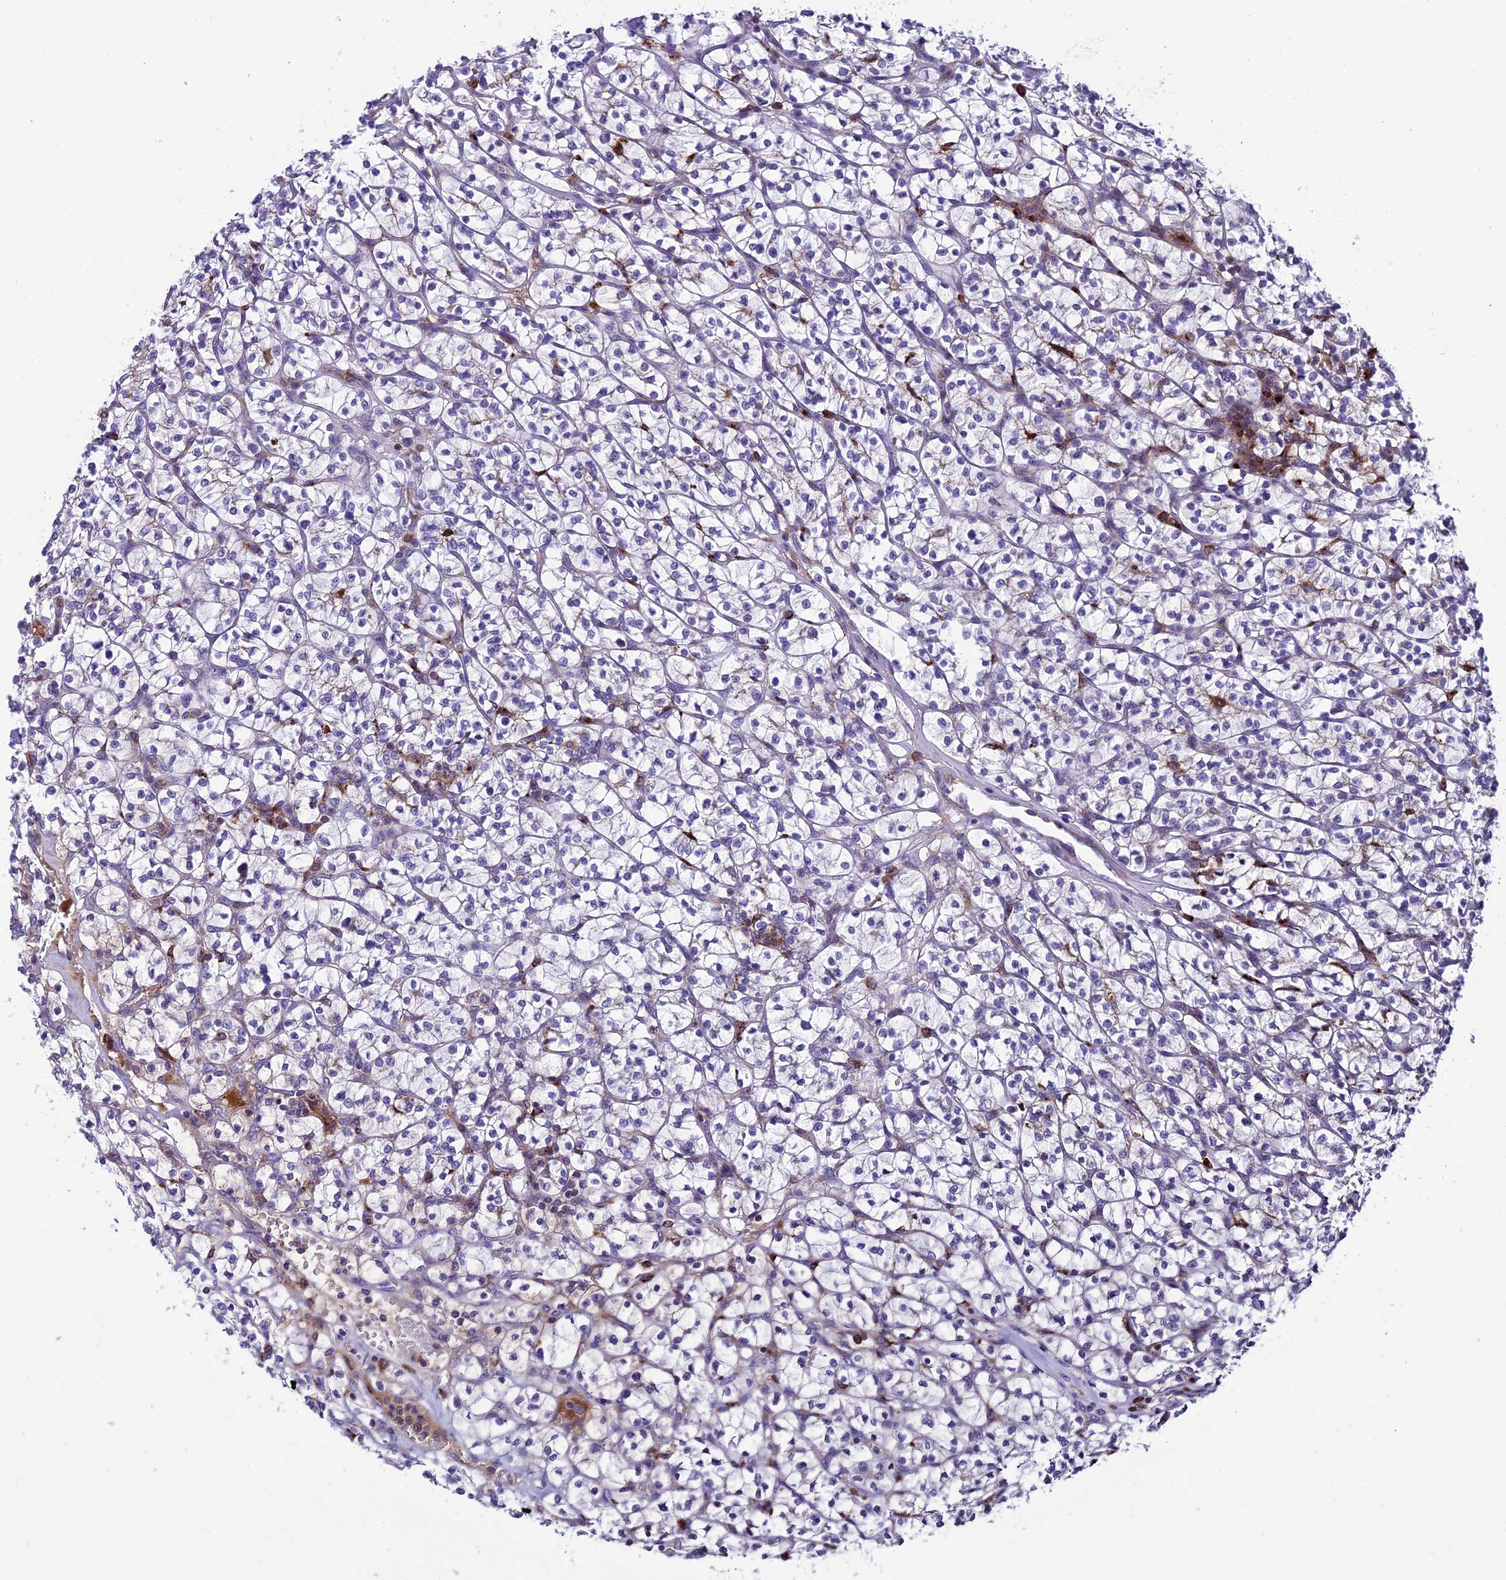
{"staining": {"intensity": "negative", "quantity": "none", "location": "none"}, "tissue": "renal cancer", "cell_type": "Tumor cells", "image_type": "cancer", "snomed": [{"axis": "morphology", "description": "Adenocarcinoma, NOS"}, {"axis": "topography", "description": "Kidney"}], "caption": "Renal cancer (adenocarcinoma) stained for a protein using IHC displays no expression tumor cells.", "gene": "ARHGEF18", "patient": {"sex": "female", "age": 64}}